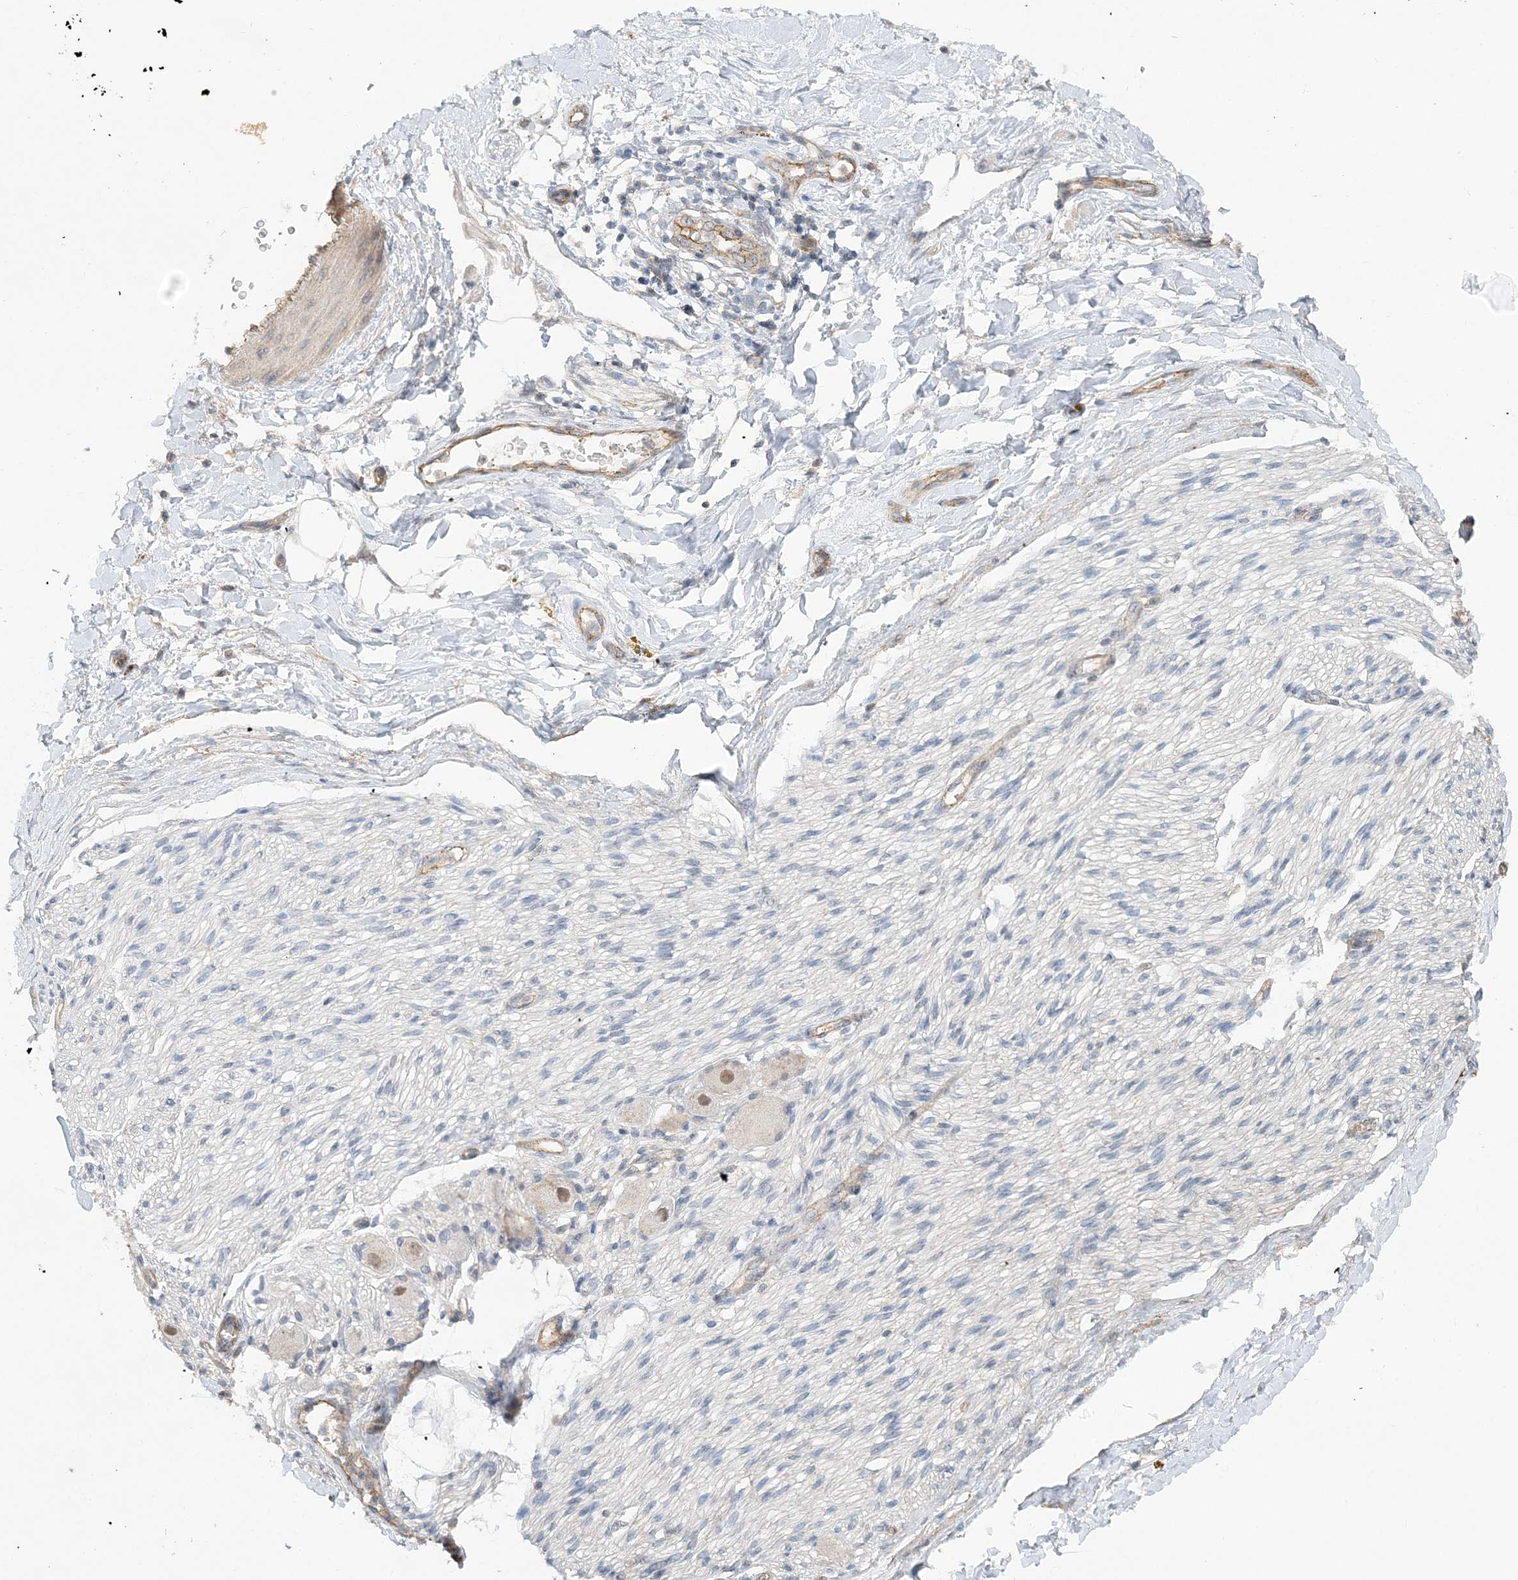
{"staining": {"intensity": "negative", "quantity": "none", "location": "none"}, "tissue": "adipose tissue", "cell_type": "Adipocytes", "image_type": "normal", "snomed": [{"axis": "morphology", "description": "Normal tissue, NOS"}, {"axis": "topography", "description": "Kidney"}, {"axis": "topography", "description": "Peripheral nerve tissue"}], "caption": "Adipose tissue was stained to show a protein in brown. There is no significant staining in adipocytes.", "gene": "MAT2B", "patient": {"sex": "male", "age": 7}}